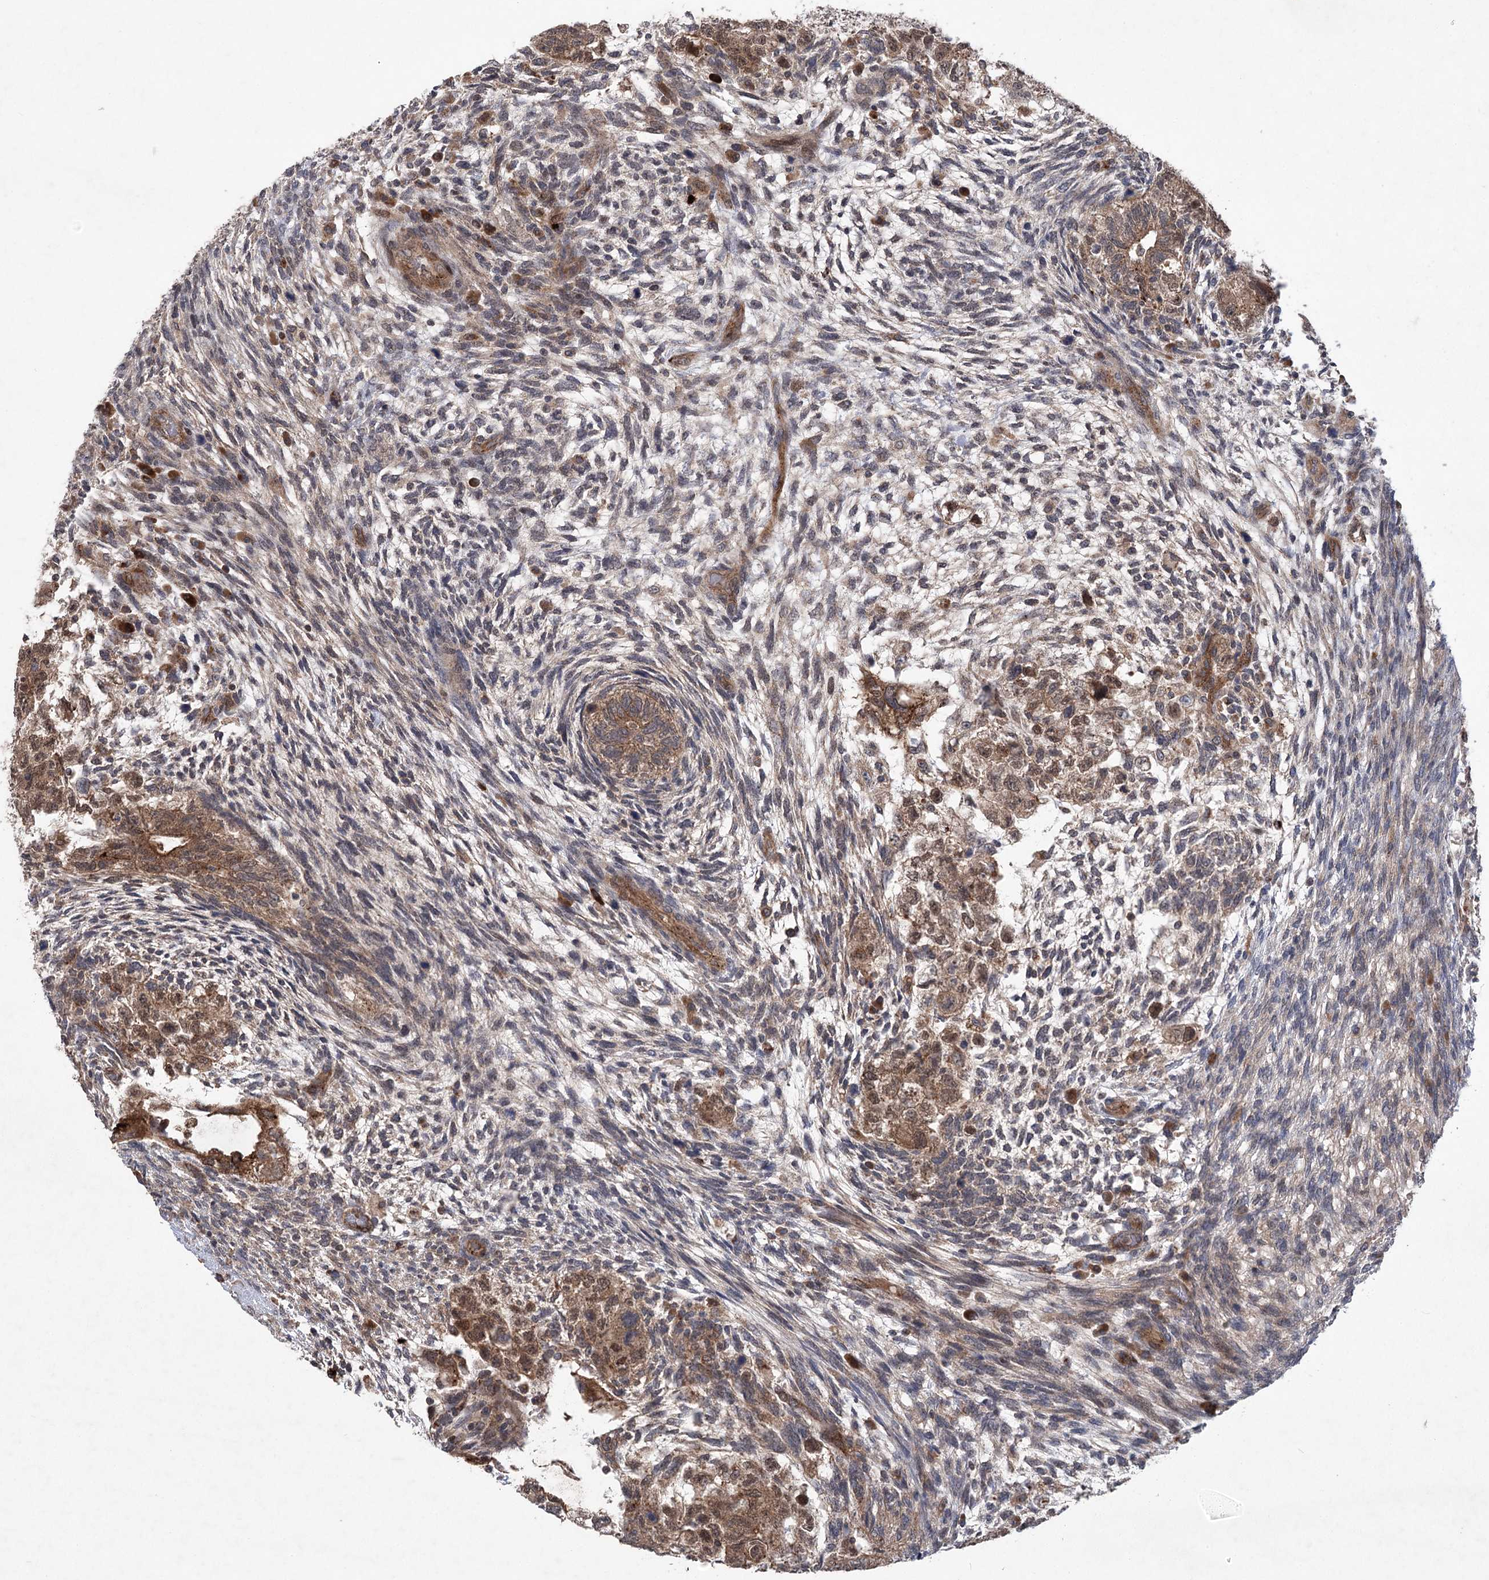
{"staining": {"intensity": "moderate", "quantity": ">75%", "location": "cytoplasmic/membranous"}, "tissue": "testis cancer", "cell_type": "Tumor cells", "image_type": "cancer", "snomed": [{"axis": "morphology", "description": "Normal tissue, NOS"}, {"axis": "morphology", "description": "Carcinoma, Embryonal, NOS"}, {"axis": "topography", "description": "Testis"}], "caption": "Protein staining demonstrates moderate cytoplasmic/membranous expression in approximately >75% of tumor cells in testis cancer (embryonal carcinoma). (IHC, brightfield microscopy, high magnification).", "gene": "METTL24", "patient": {"sex": "male", "age": 36}}